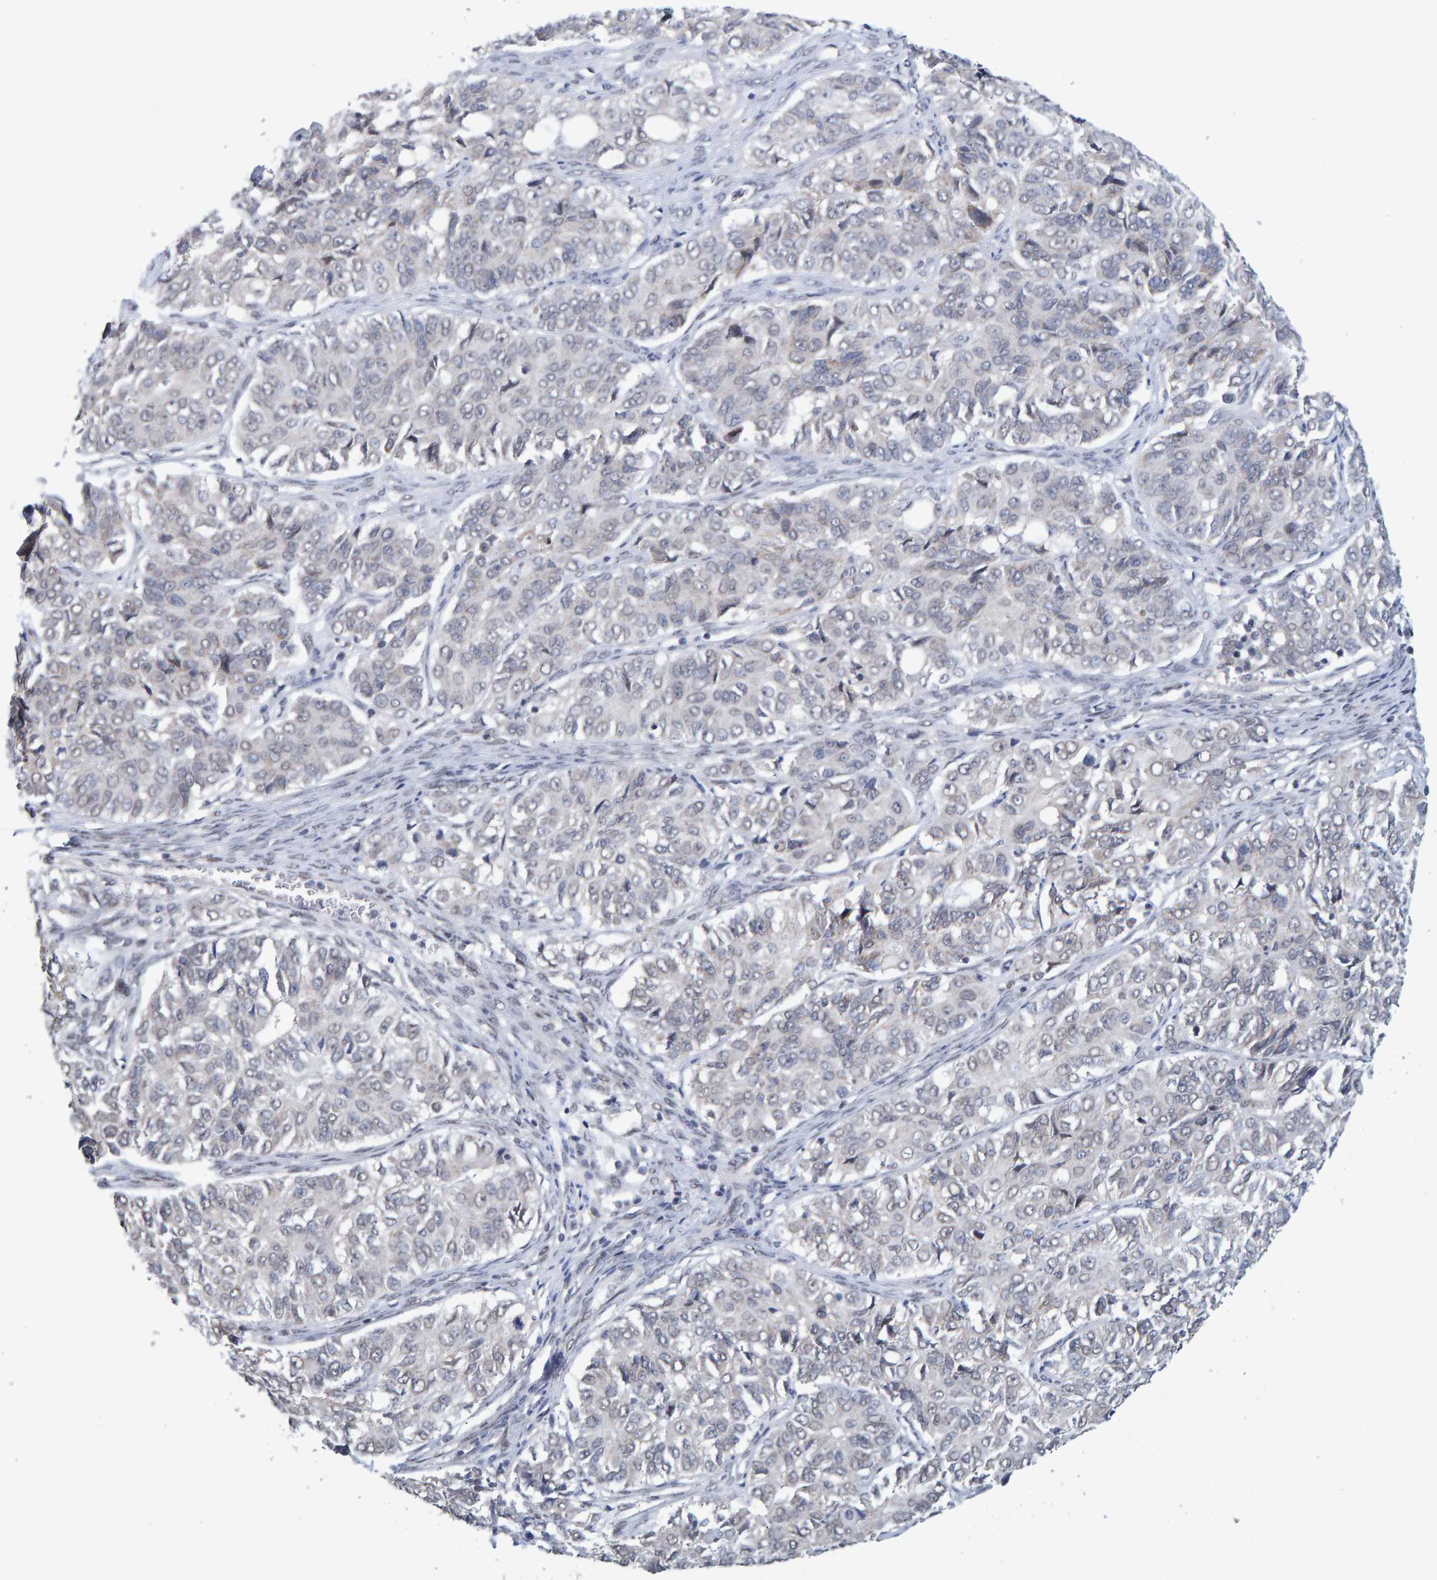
{"staining": {"intensity": "negative", "quantity": "none", "location": "none"}, "tissue": "ovarian cancer", "cell_type": "Tumor cells", "image_type": "cancer", "snomed": [{"axis": "morphology", "description": "Carcinoma, endometroid"}, {"axis": "topography", "description": "Ovary"}], "caption": "Ovarian endometroid carcinoma stained for a protein using immunohistochemistry reveals no expression tumor cells.", "gene": "USP43", "patient": {"sex": "female", "age": 51}}